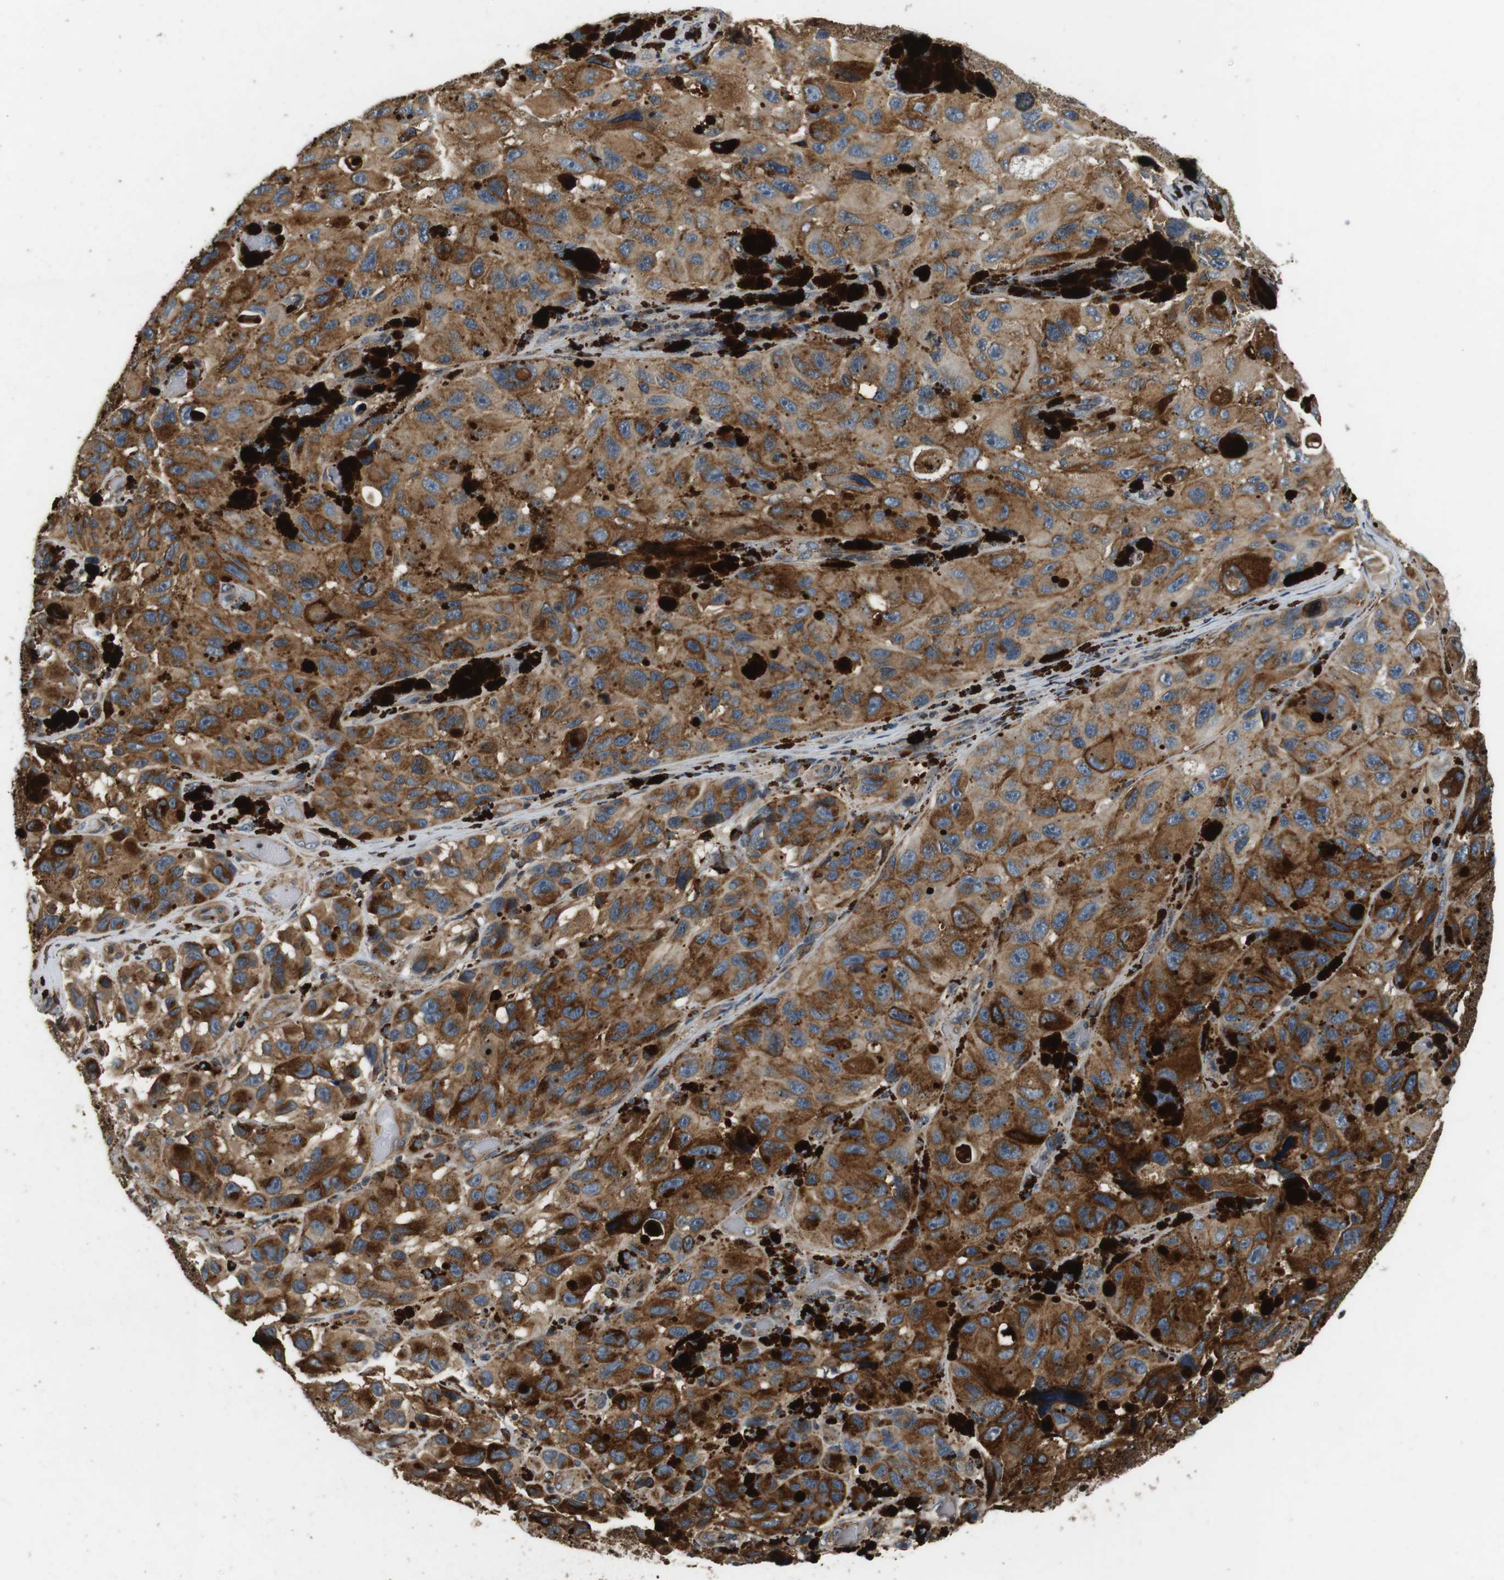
{"staining": {"intensity": "moderate", "quantity": ">75%", "location": "cytoplasmic/membranous"}, "tissue": "melanoma", "cell_type": "Tumor cells", "image_type": "cancer", "snomed": [{"axis": "morphology", "description": "Malignant melanoma, NOS"}, {"axis": "topography", "description": "Skin"}], "caption": "Immunohistochemistry (IHC) micrograph of neoplastic tissue: human malignant melanoma stained using immunohistochemistry (IHC) displays medium levels of moderate protein expression localized specifically in the cytoplasmic/membranous of tumor cells, appearing as a cytoplasmic/membranous brown color.", "gene": "TXNRD1", "patient": {"sex": "female", "age": 73}}